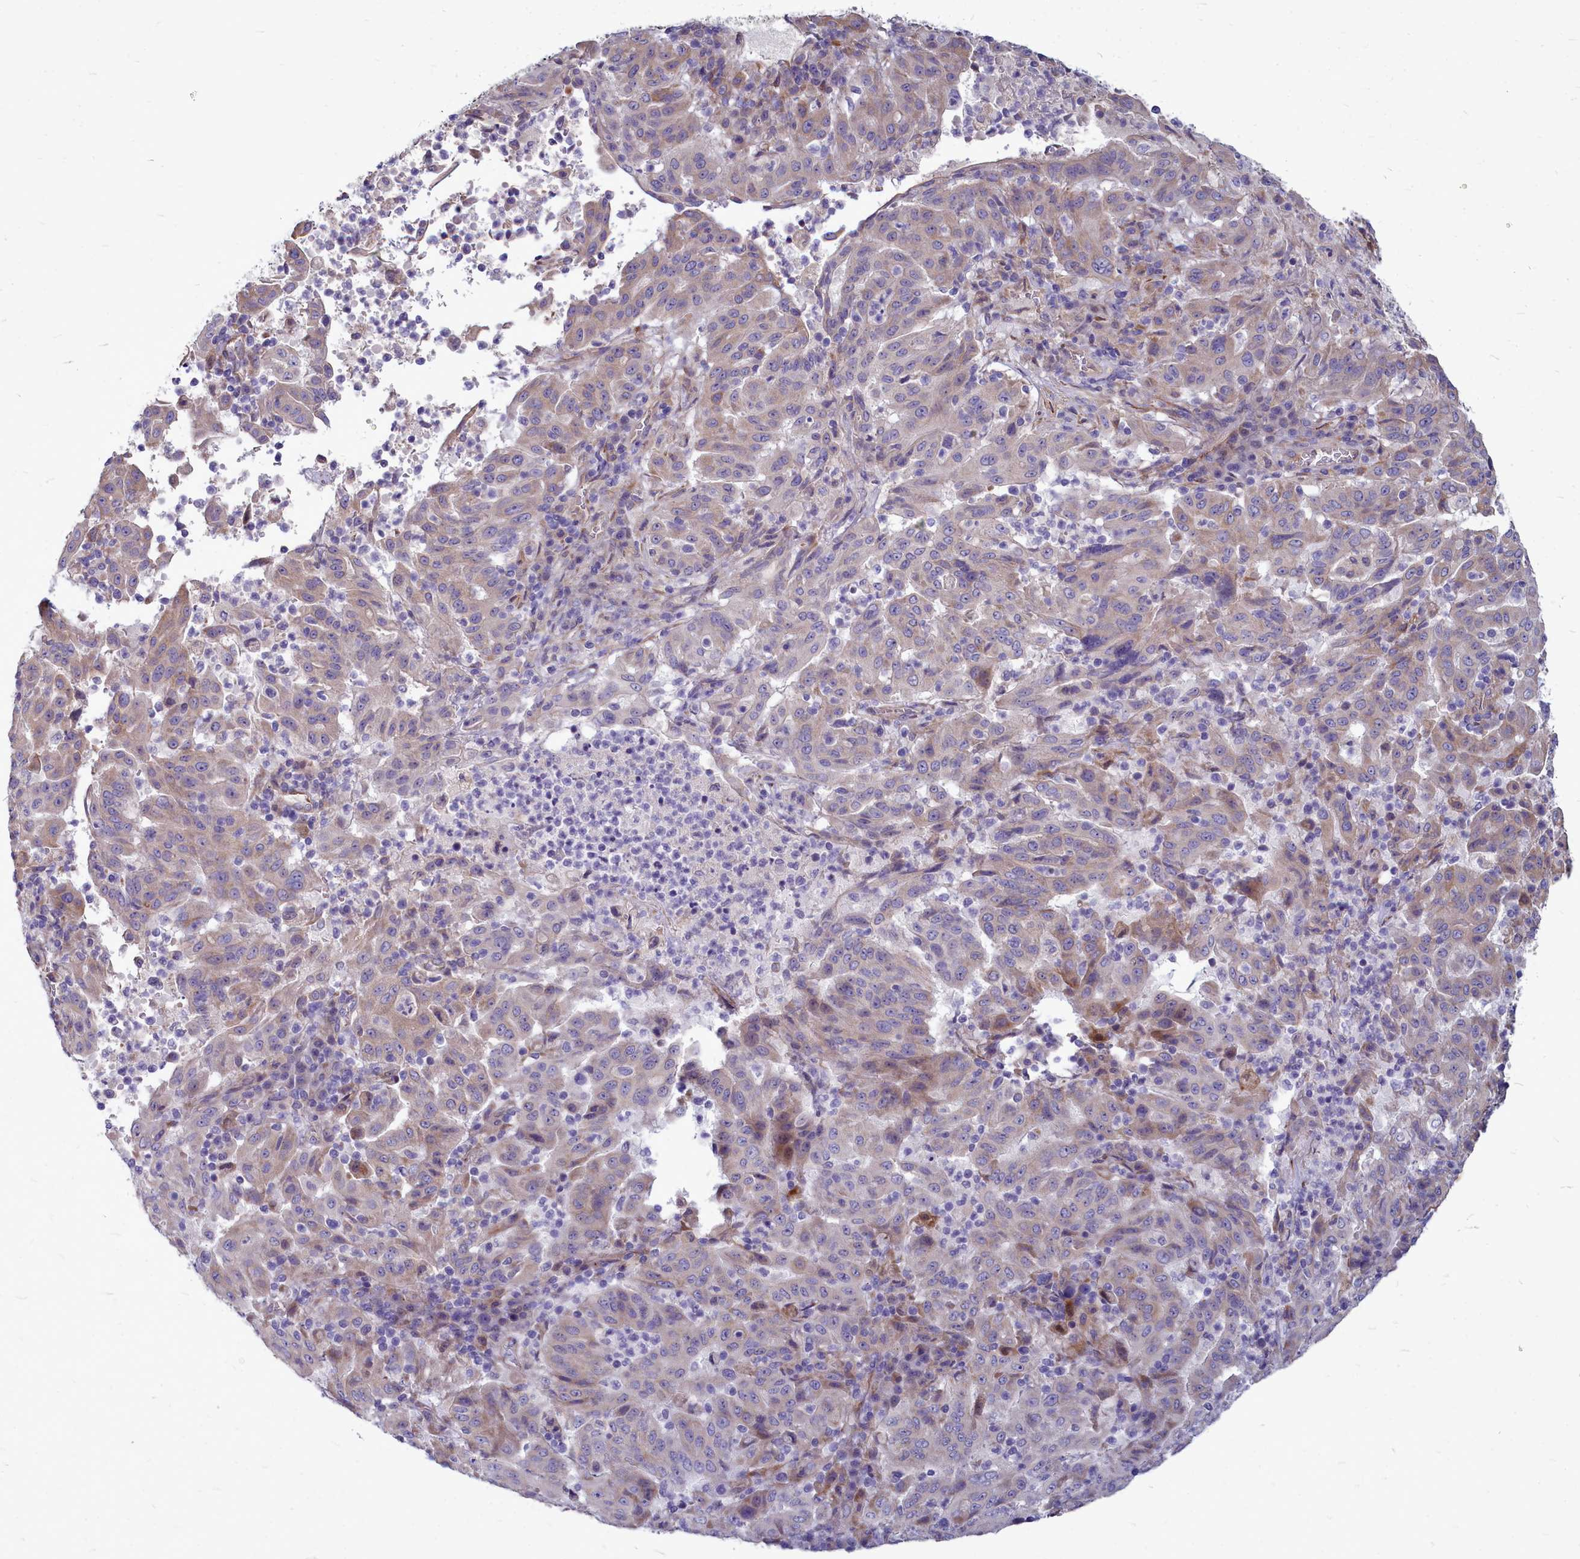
{"staining": {"intensity": "weak", "quantity": ">75%", "location": "cytoplasmic/membranous"}, "tissue": "pancreatic cancer", "cell_type": "Tumor cells", "image_type": "cancer", "snomed": [{"axis": "morphology", "description": "Adenocarcinoma, NOS"}, {"axis": "topography", "description": "Pancreas"}], "caption": "Immunohistochemical staining of adenocarcinoma (pancreatic) exhibits weak cytoplasmic/membranous protein expression in about >75% of tumor cells. (Stains: DAB (3,3'-diaminobenzidine) in brown, nuclei in blue, Microscopy: brightfield microscopy at high magnification).", "gene": "SMPD4", "patient": {"sex": "male", "age": 63}}